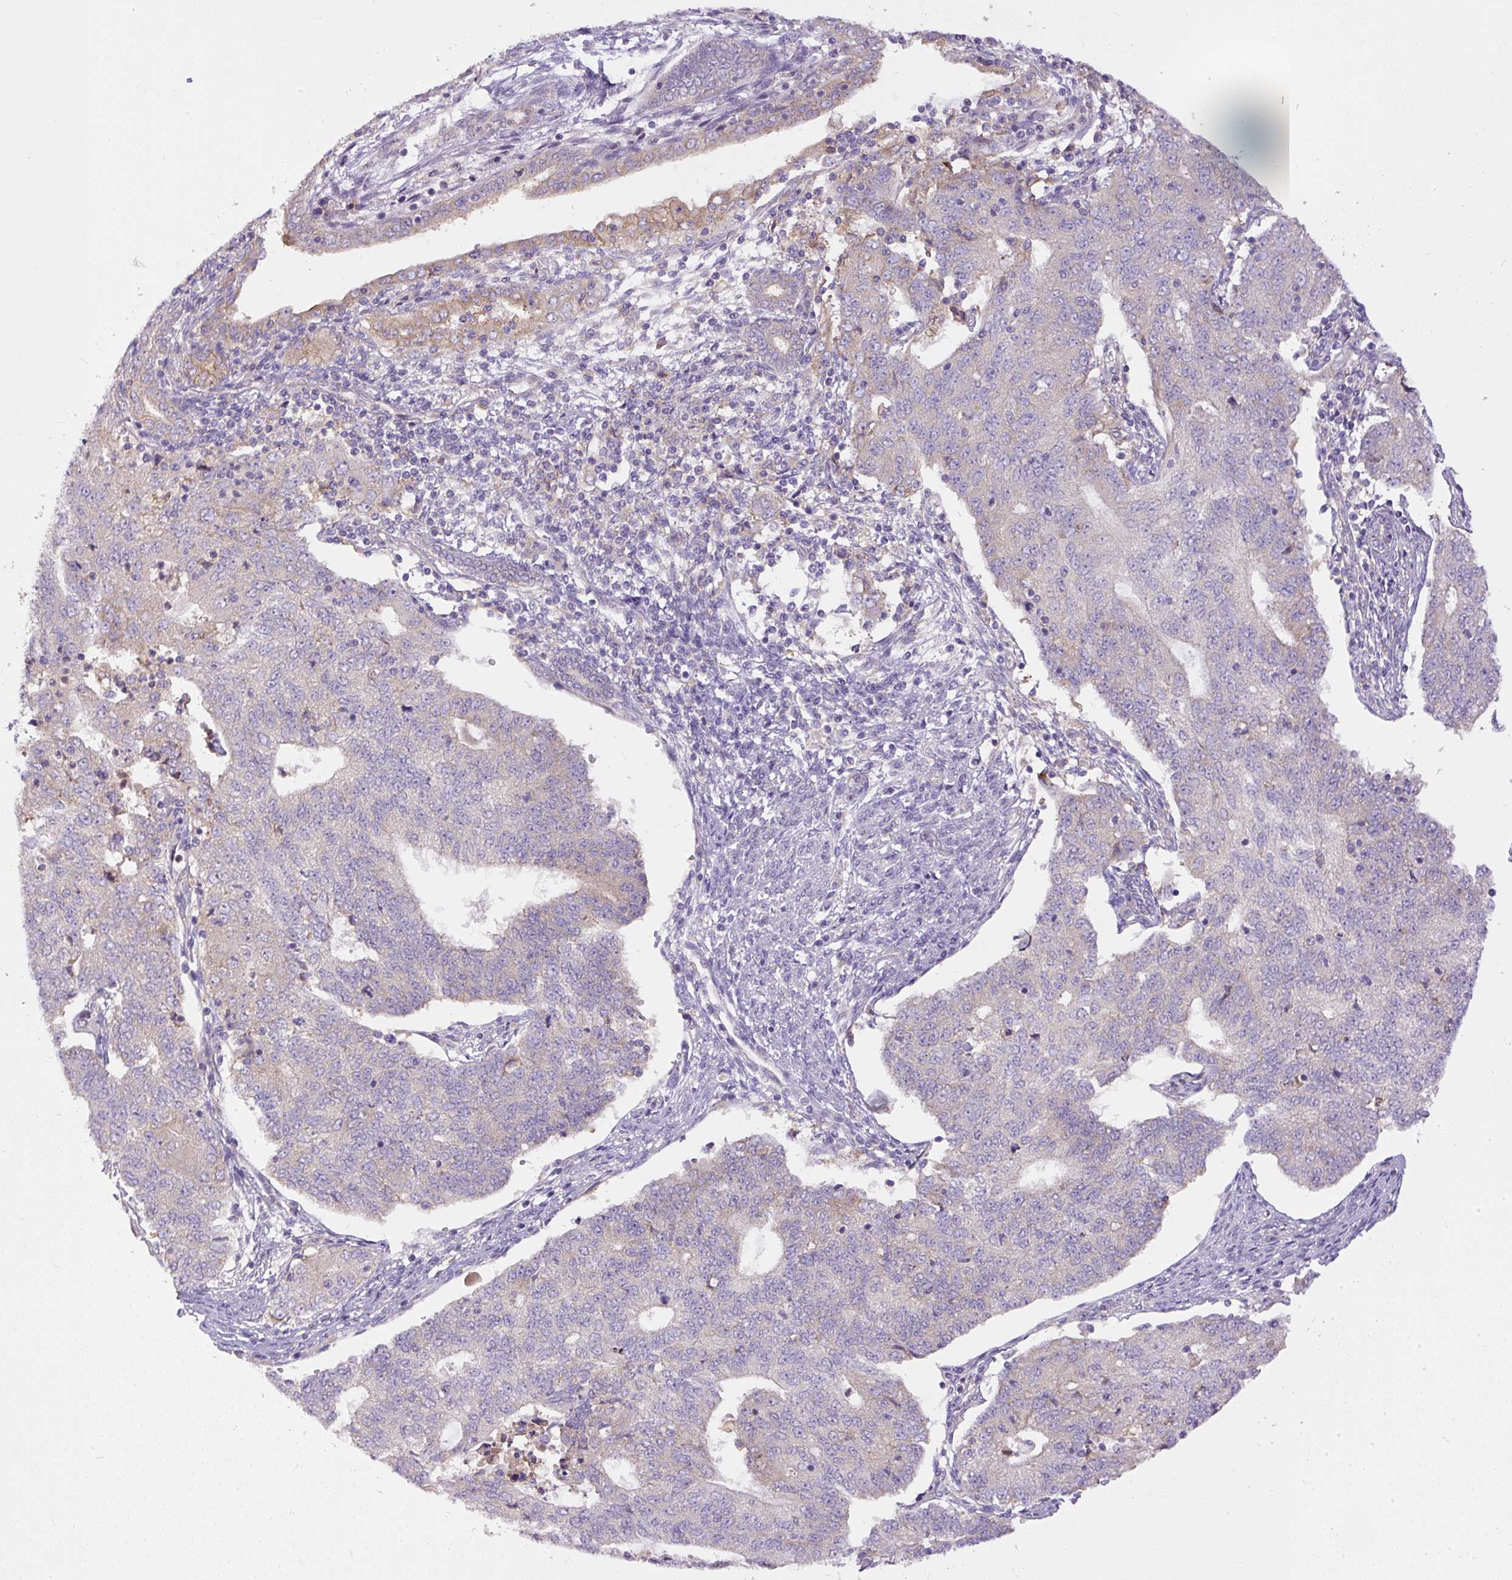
{"staining": {"intensity": "negative", "quantity": "none", "location": "none"}, "tissue": "endometrial cancer", "cell_type": "Tumor cells", "image_type": "cancer", "snomed": [{"axis": "morphology", "description": "Adenocarcinoma, NOS"}, {"axis": "topography", "description": "Endometrium"}], "caption": "The IHC photomicrograph has no significant expression in tumor cells of endometrial adenocarcinoma tissue. (Stains: DAB immunohistochemistry with hematoxylin counter stain, Microscopy: brightfield microscopy at high magnification).", "gene": "DAPK1", "patient": {"sex": "female", "age": 56}}